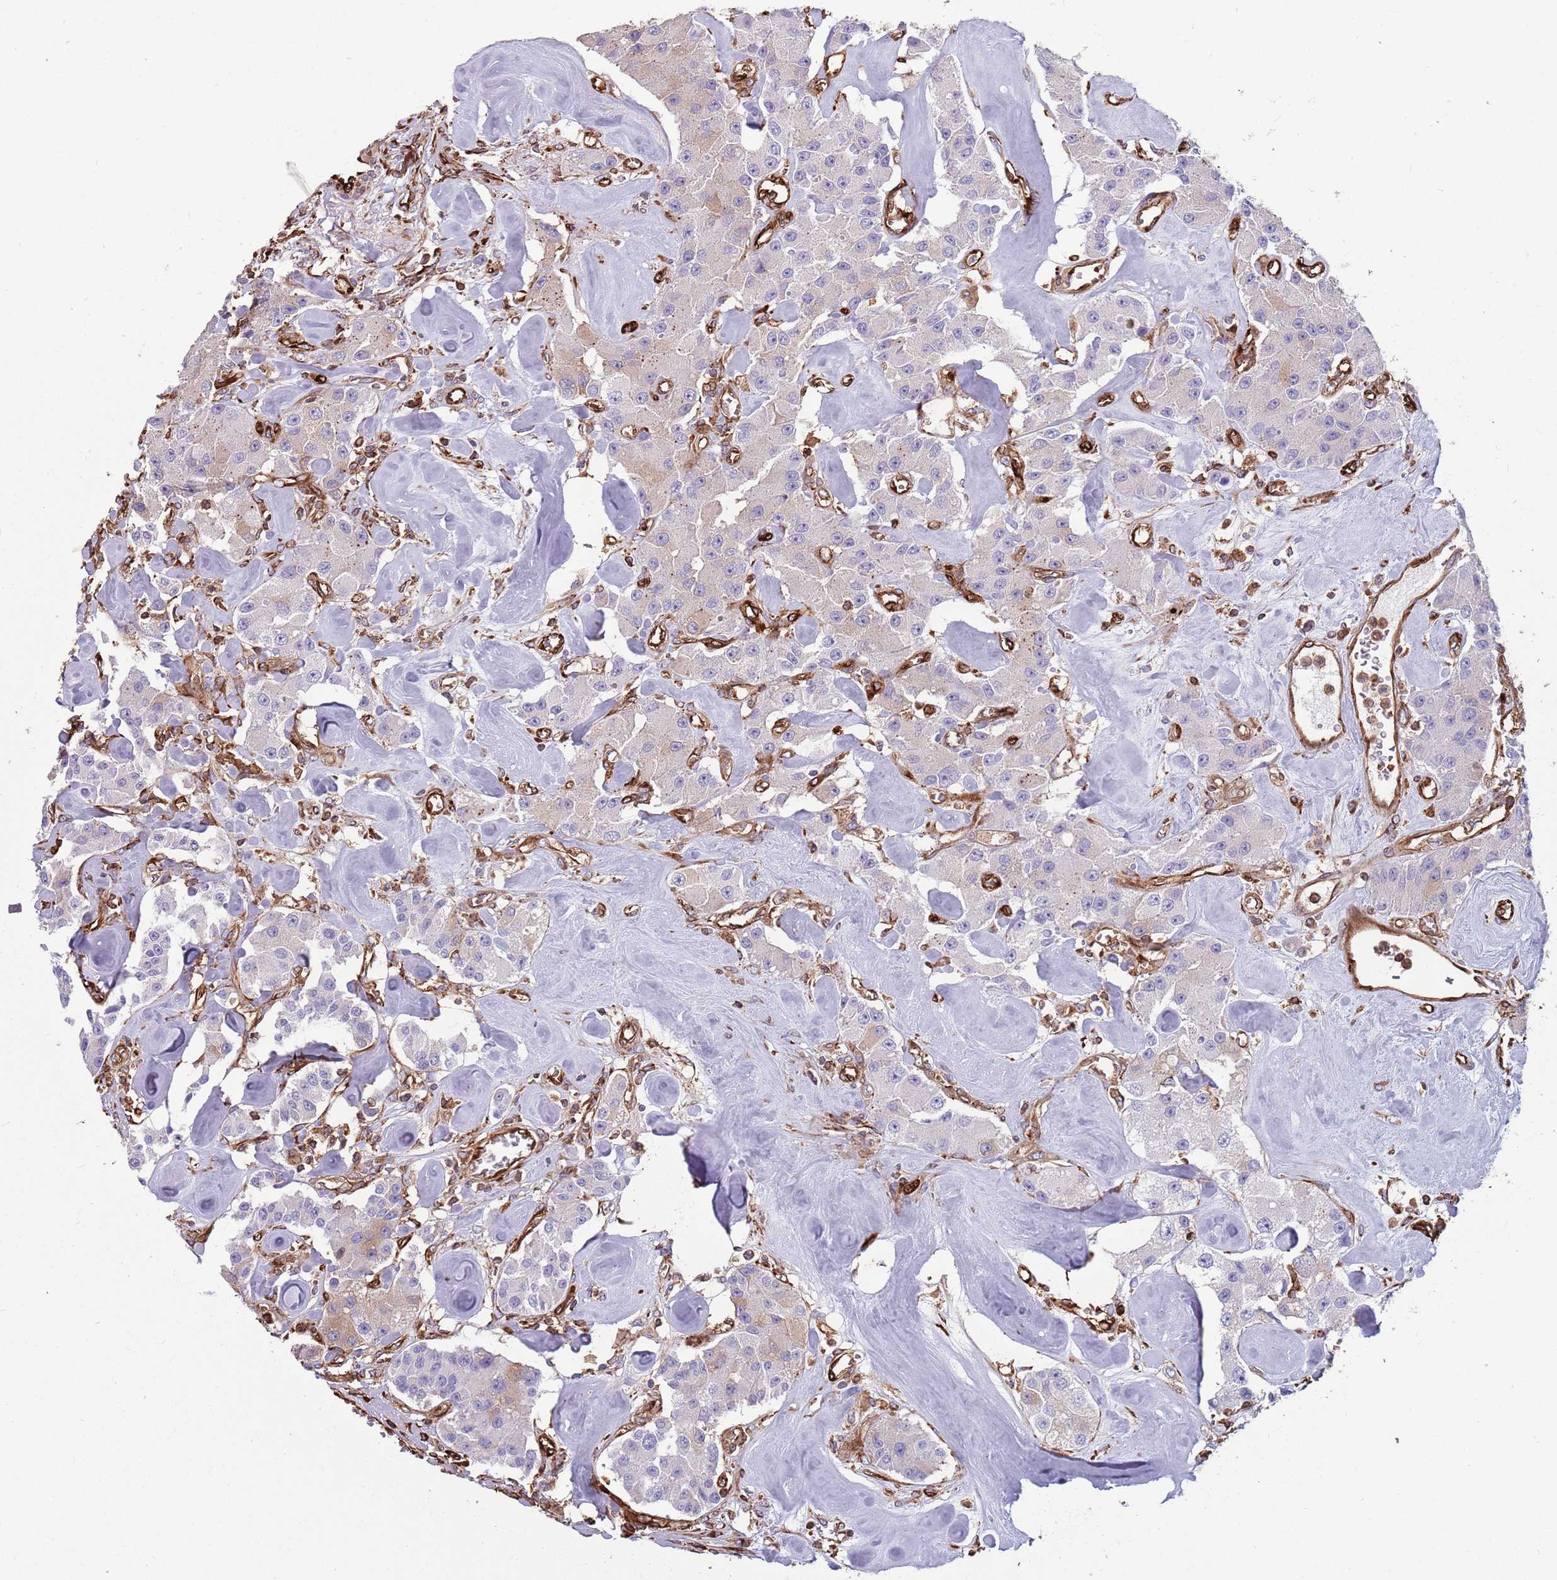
{"staining": {"intensity": "weak", "quantity": "<25%", "location": "cytoplasmic/membranous"}, "tissue": "carcinoid", "cell_type": "Tumor cells", "image_type": "cancer", "snomed": [{"axis": "morphology", "description": "Carcinoid, malignant, NOS"}, {"axis": "topography", "description": "Pancreas"}], "caption": "This is a image of IHC staining of carcinoid, which shows no staining in tumor cells.", "gene": "KBTBD7", "patient": {"sex": "male", "age": 41}}